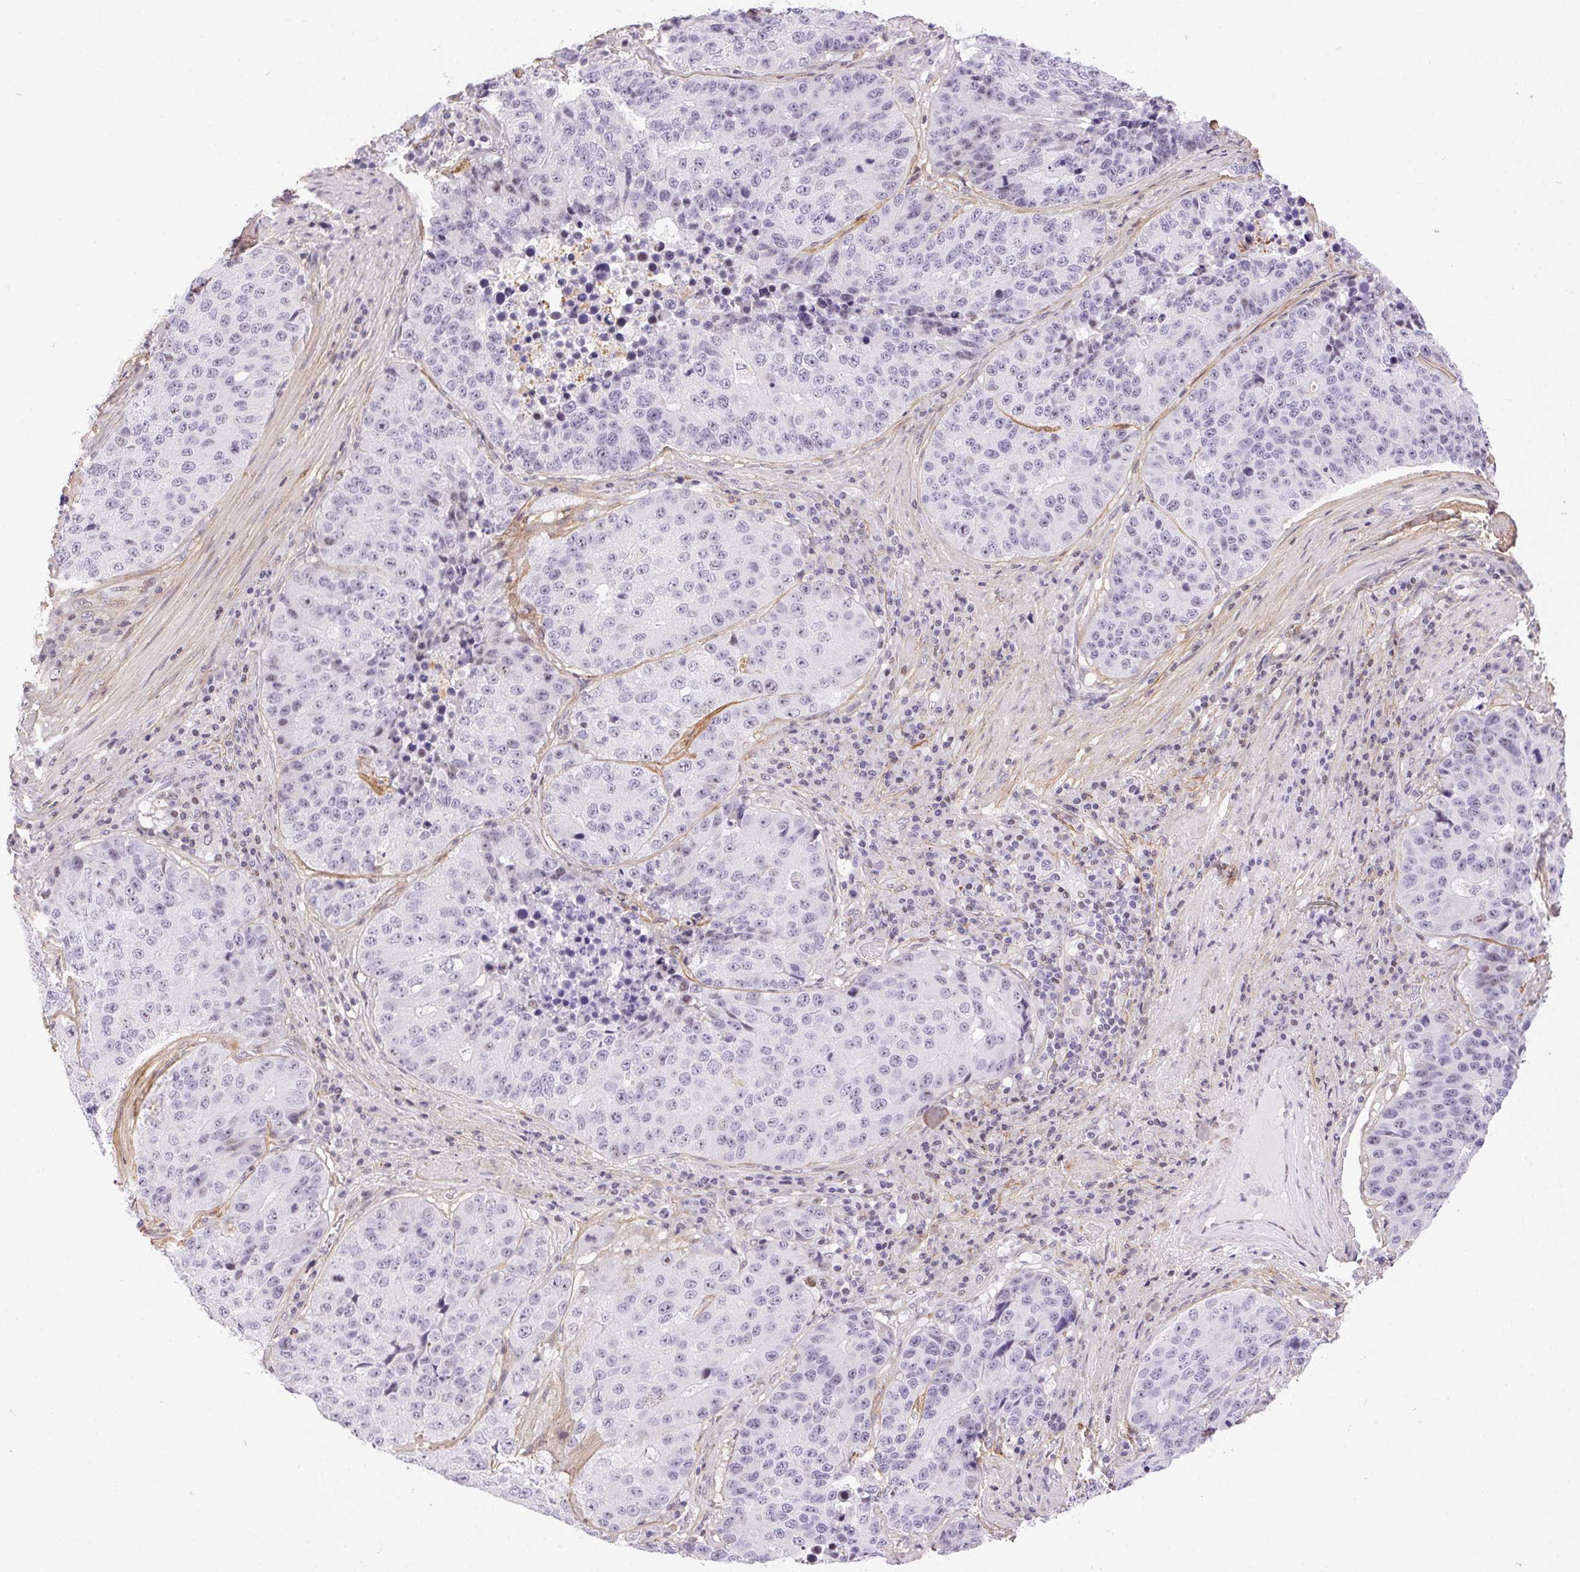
{"staining": {"intensity": "negative", "quantity": "none", "location": "none"}, "tissue": "stomach cancer", "cell_type": "Tumor cells", "image_type": "cancer", "snomed": [{"axis": "morphology", "description": "Adenocarcinoma, NOS"}, {"axis": "topography", "description": "Stomach"}], "caption": "DAB immunohistochemical staining of stomach cancer (adenocarcinoma) displays no significant staining in tumor cells. The staining was performed using DAB to visualize the protein expression in brown, while the nuclei were stained in blue with hematoxylin (Magnification: 20x).", "gene": "PDZD2", "patient": {"sex": "male", "age": 71}}